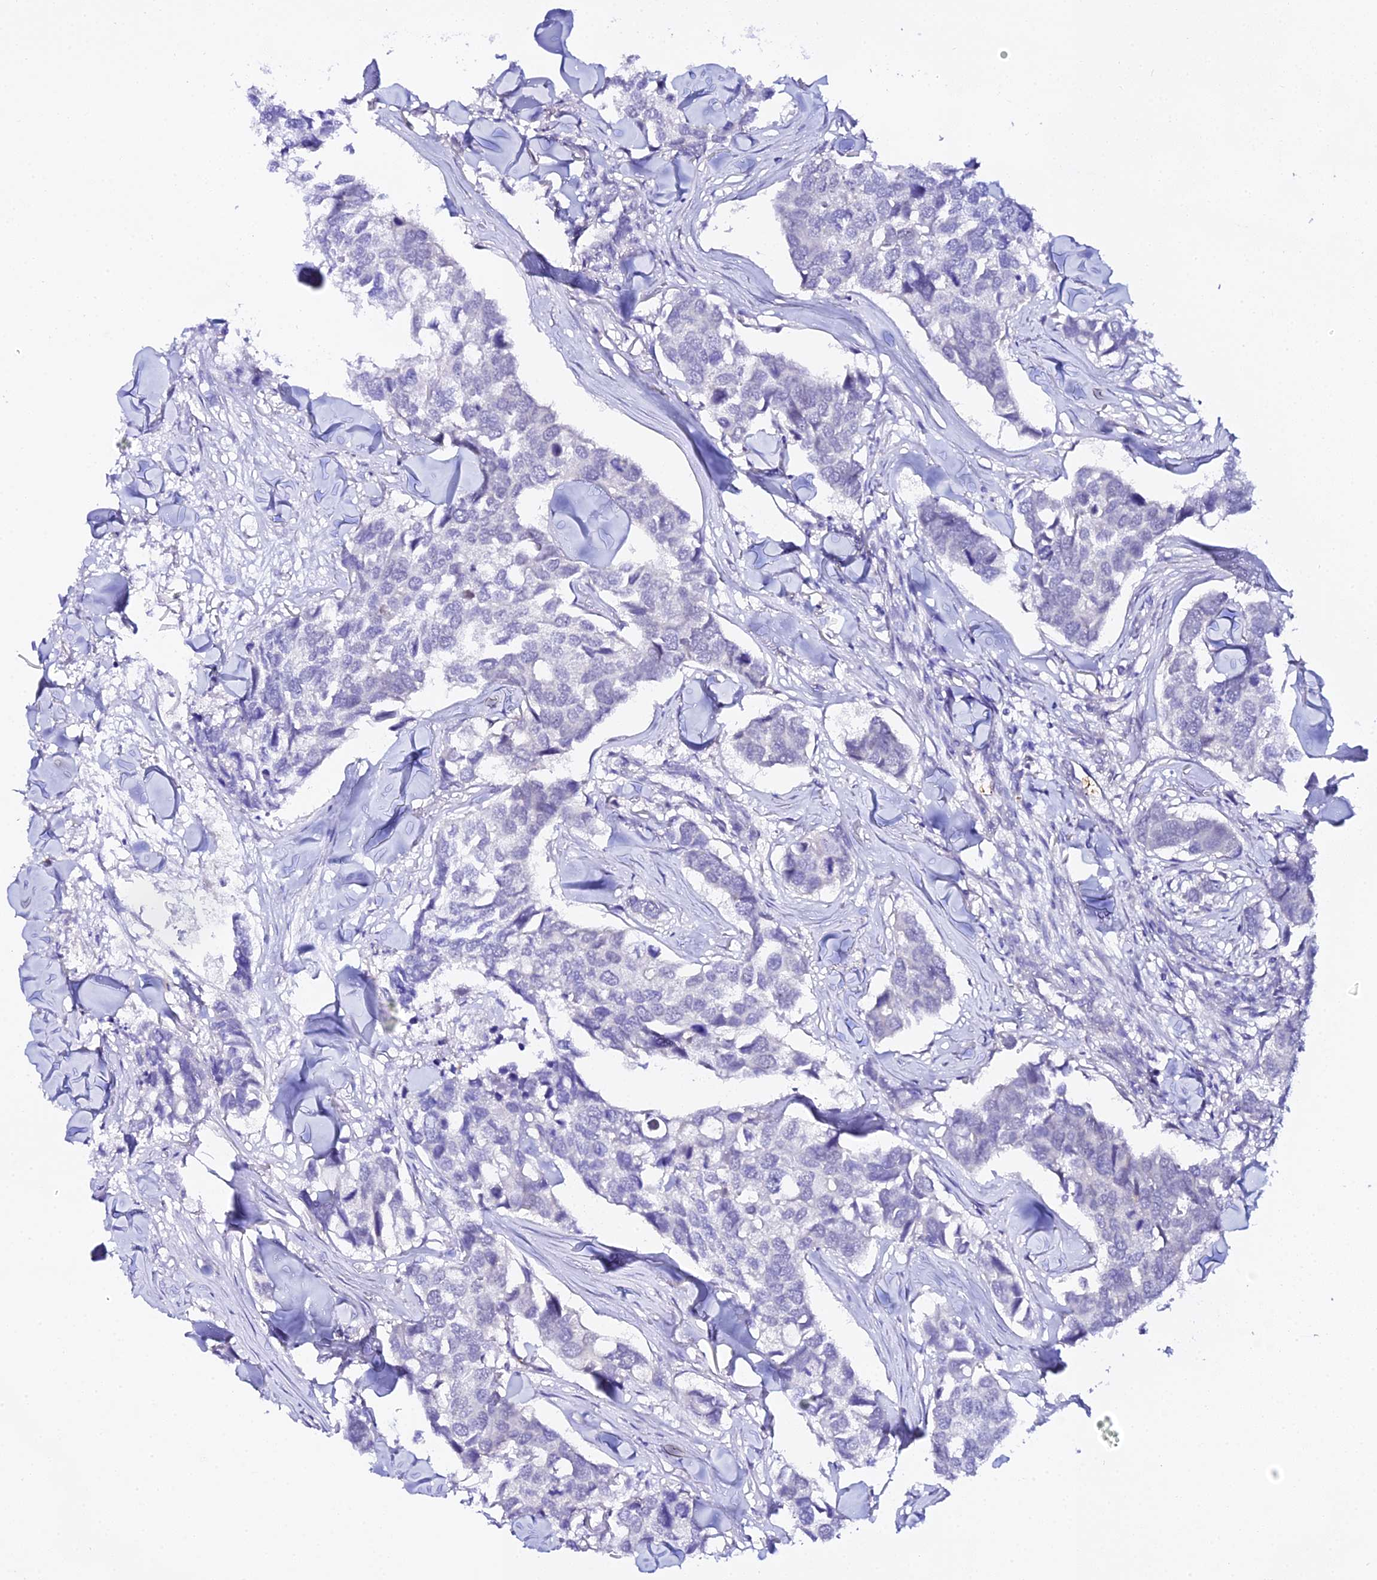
{"staining": {"intensity": "negative", "quantity": "none", "location": "none"}, "tissue": "breast cancer", "cell_type": "Tumor cells", "image_type": "cancer", "snomed": [{"axis": "morphology", "description": "Duct carcinoma"}, {"axis": "topography", "description": "Breast"}], "caption": "Tumor cells show no significant protein positivity in breast cancer.", "gene": "CFAP45", "patient": {"sex": "female", "age": 83}}